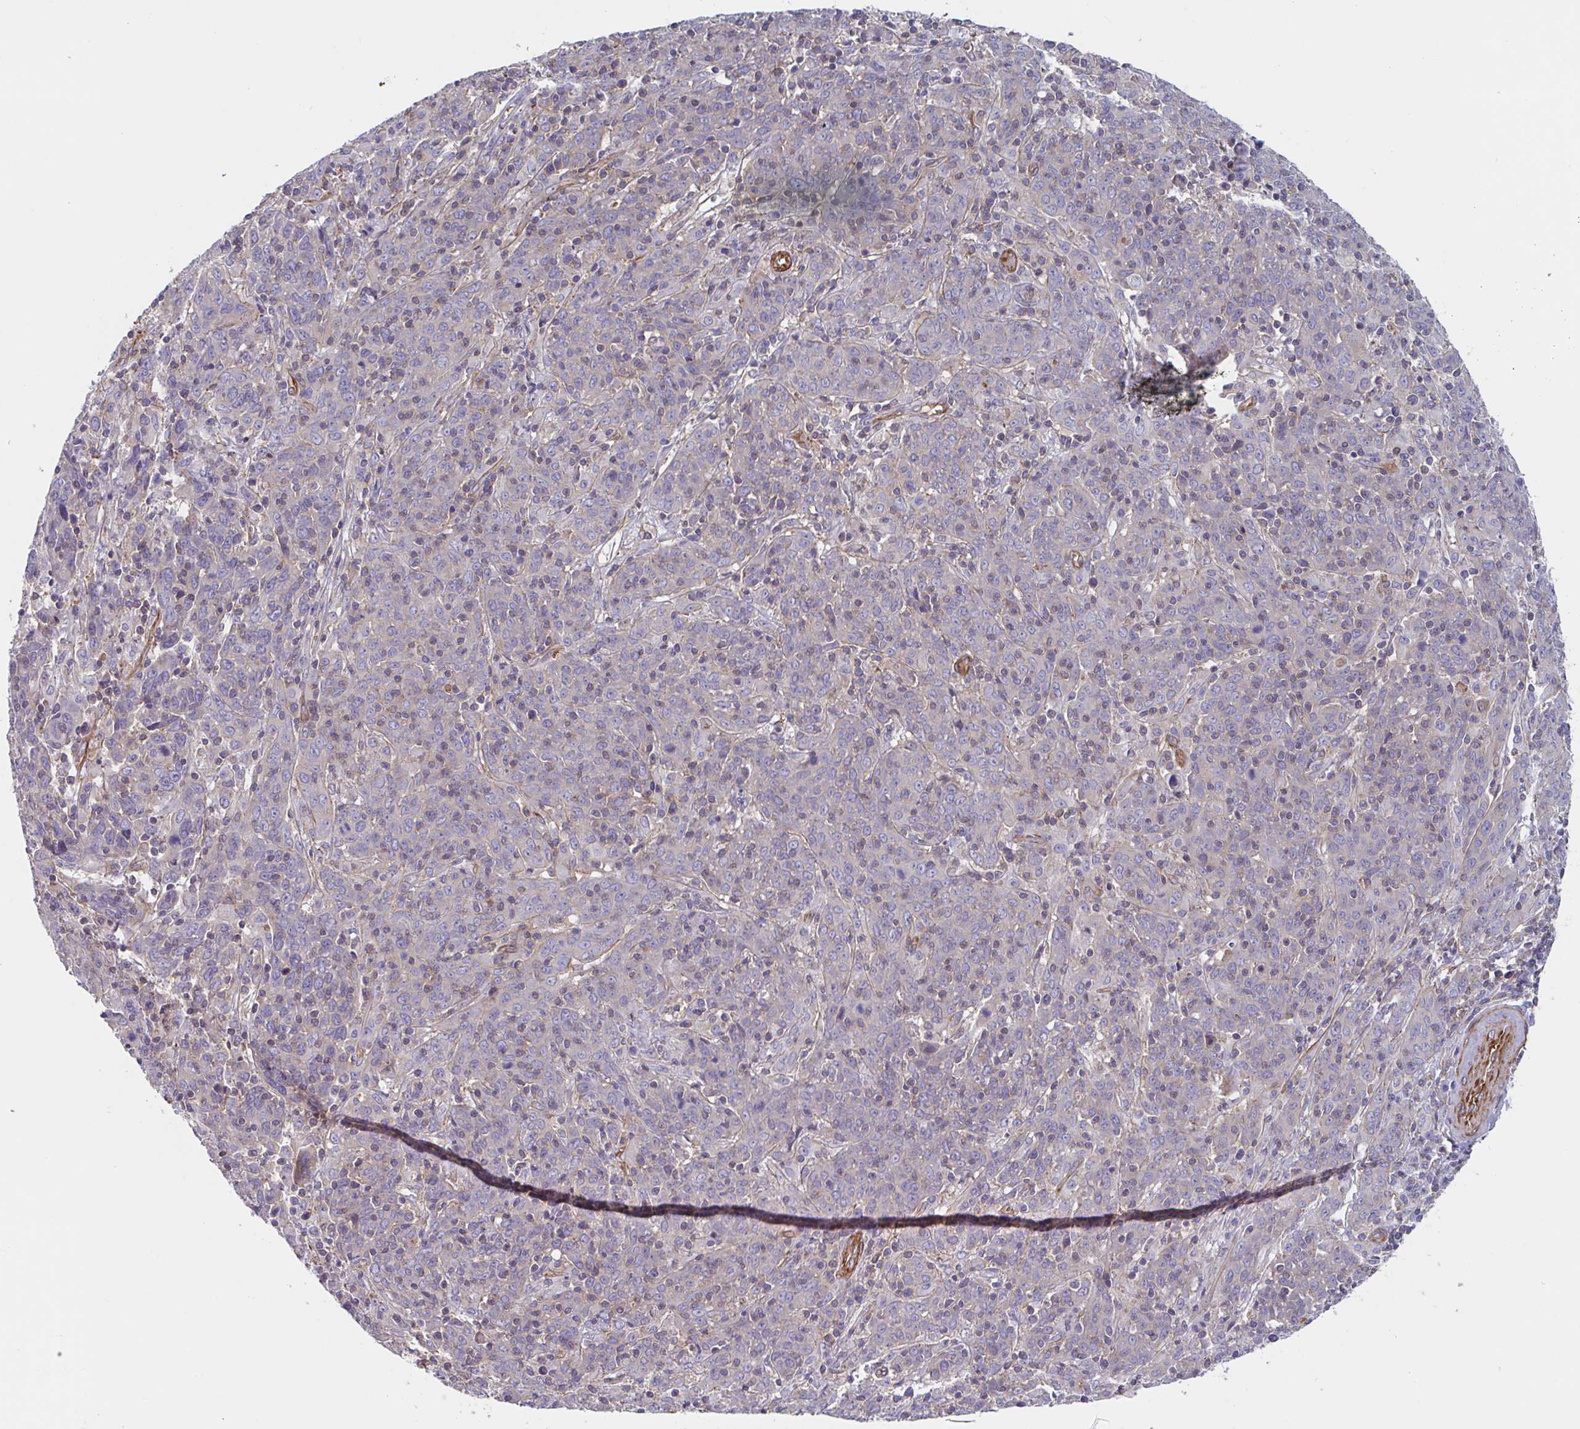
{"staining": {"intensity": "weak", "quantity": "<25%", "location": "cytoplasmic/membranous"}, "tissue": "cervical cancer", "cell_type": "Tumor cells", "image_type": "cancer", "snomed": [{"axis": "morphology", "description": "Squamous cell carcinoma, NOS"}, {"axis": "topography", "description": "Cervix"}], "caption": "High magnification brightfield microscopy of cervical cancer (squamous cell carcinoma) stained with DAB (3,3'-diaminobenzidine) (brown) and counterstained with hematoxylin (blue): tumor cells show no significant positivity.", "gene": "SHISA7", "patient": {"sex": "female", "age": 67}}